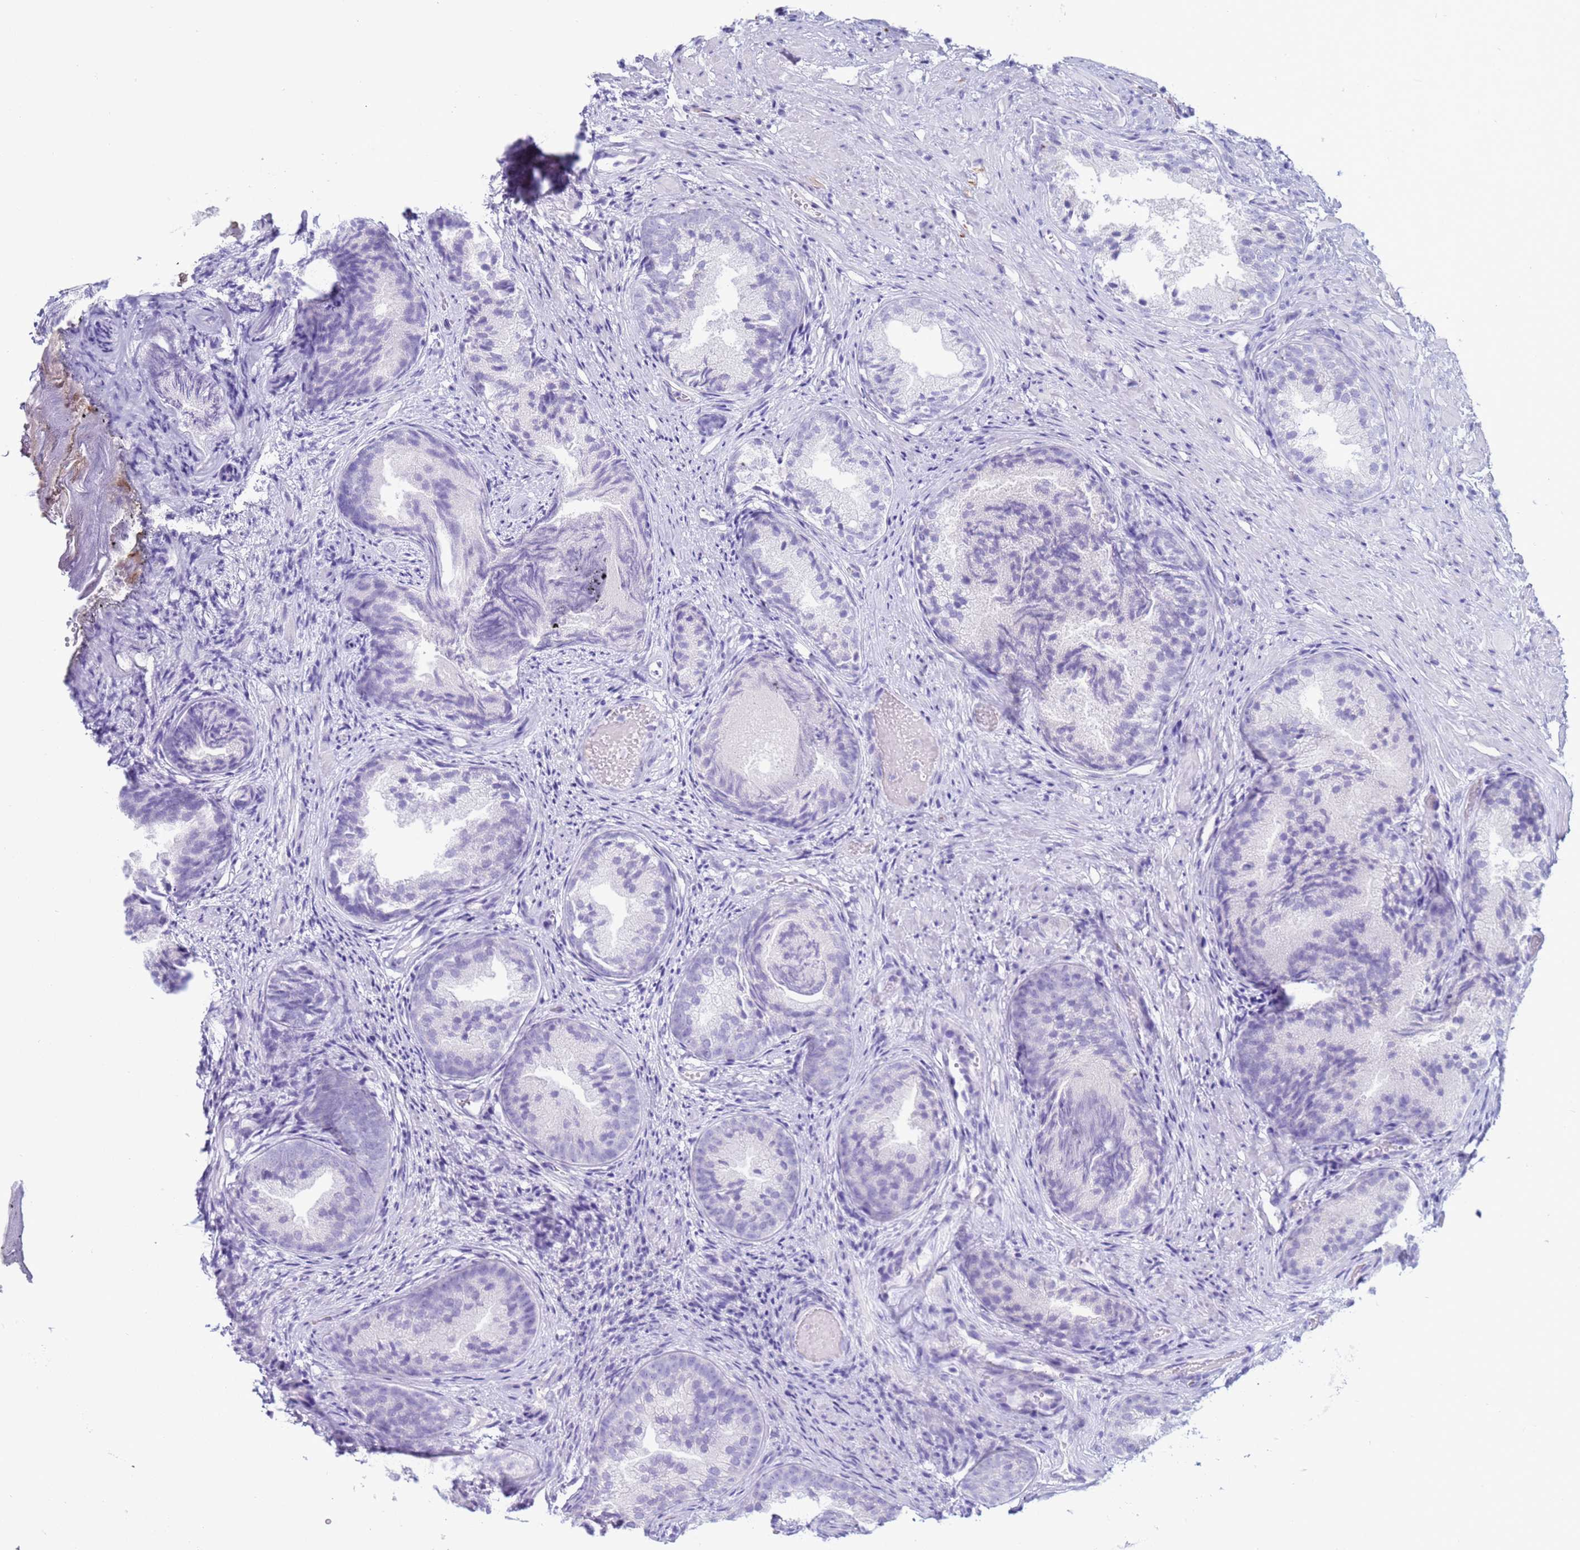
{"staining": {"intensity": "negative", "quantity": "none", "location": "none"}, "tissue": "prostate", "cell_type": "Glandular cells", "image_type": "normal", "snomed": [{"axis": "morphology", "description": "Normal tissue, NOS"}, {"axis": "topography", "description": "Prostate"}], "caption": "The histopathology image displays no staining of glandular cells in normal prostate. Nuclei are stained in blue.", "gene": "CST1", "patient": {"sex": "male", "age": 76}}